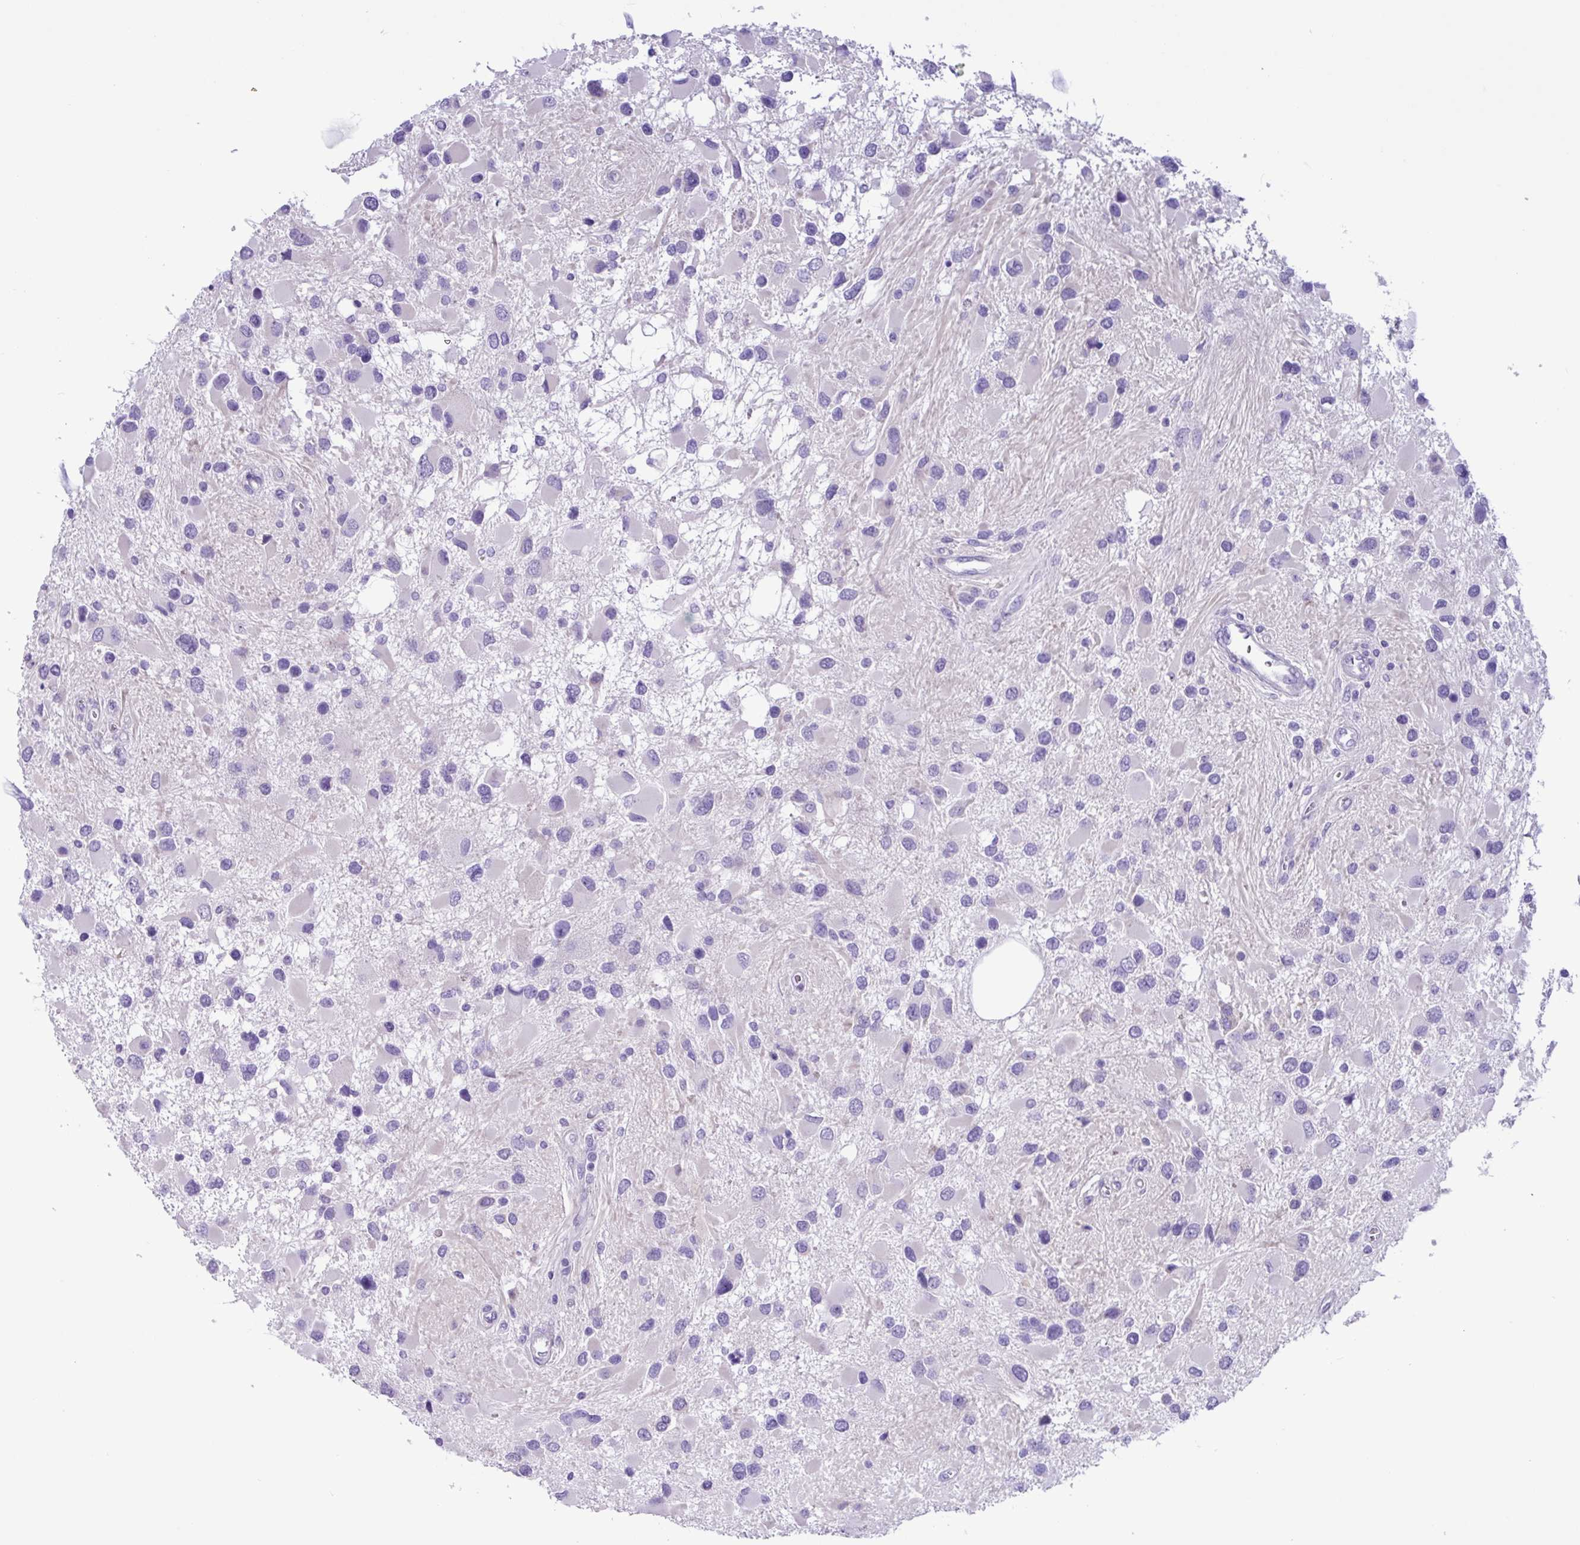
{"staining": {"intensity": "negative", "quantity": "none", "location": "none"}, "tissue": "glioma", "cell_type": "Tumor cells", "image_type": "cancer", "snomed": [{"axis": "morphology", "description": "Glioma, malignant, High grade"}, {"axis": "topography", "description": "Brain"}], "caption": "Immunohistochemical staining of human high-grade glioma (malignant) demonstrates no significant staining in tumor cells. (DAB (3,3'-diaminobenzidine) immunohistochemistry (IHC) visualized using brightfield microscopy, high magnification).", "gene": "MRM2", "patient": {"sex": "male", "age": 53}}